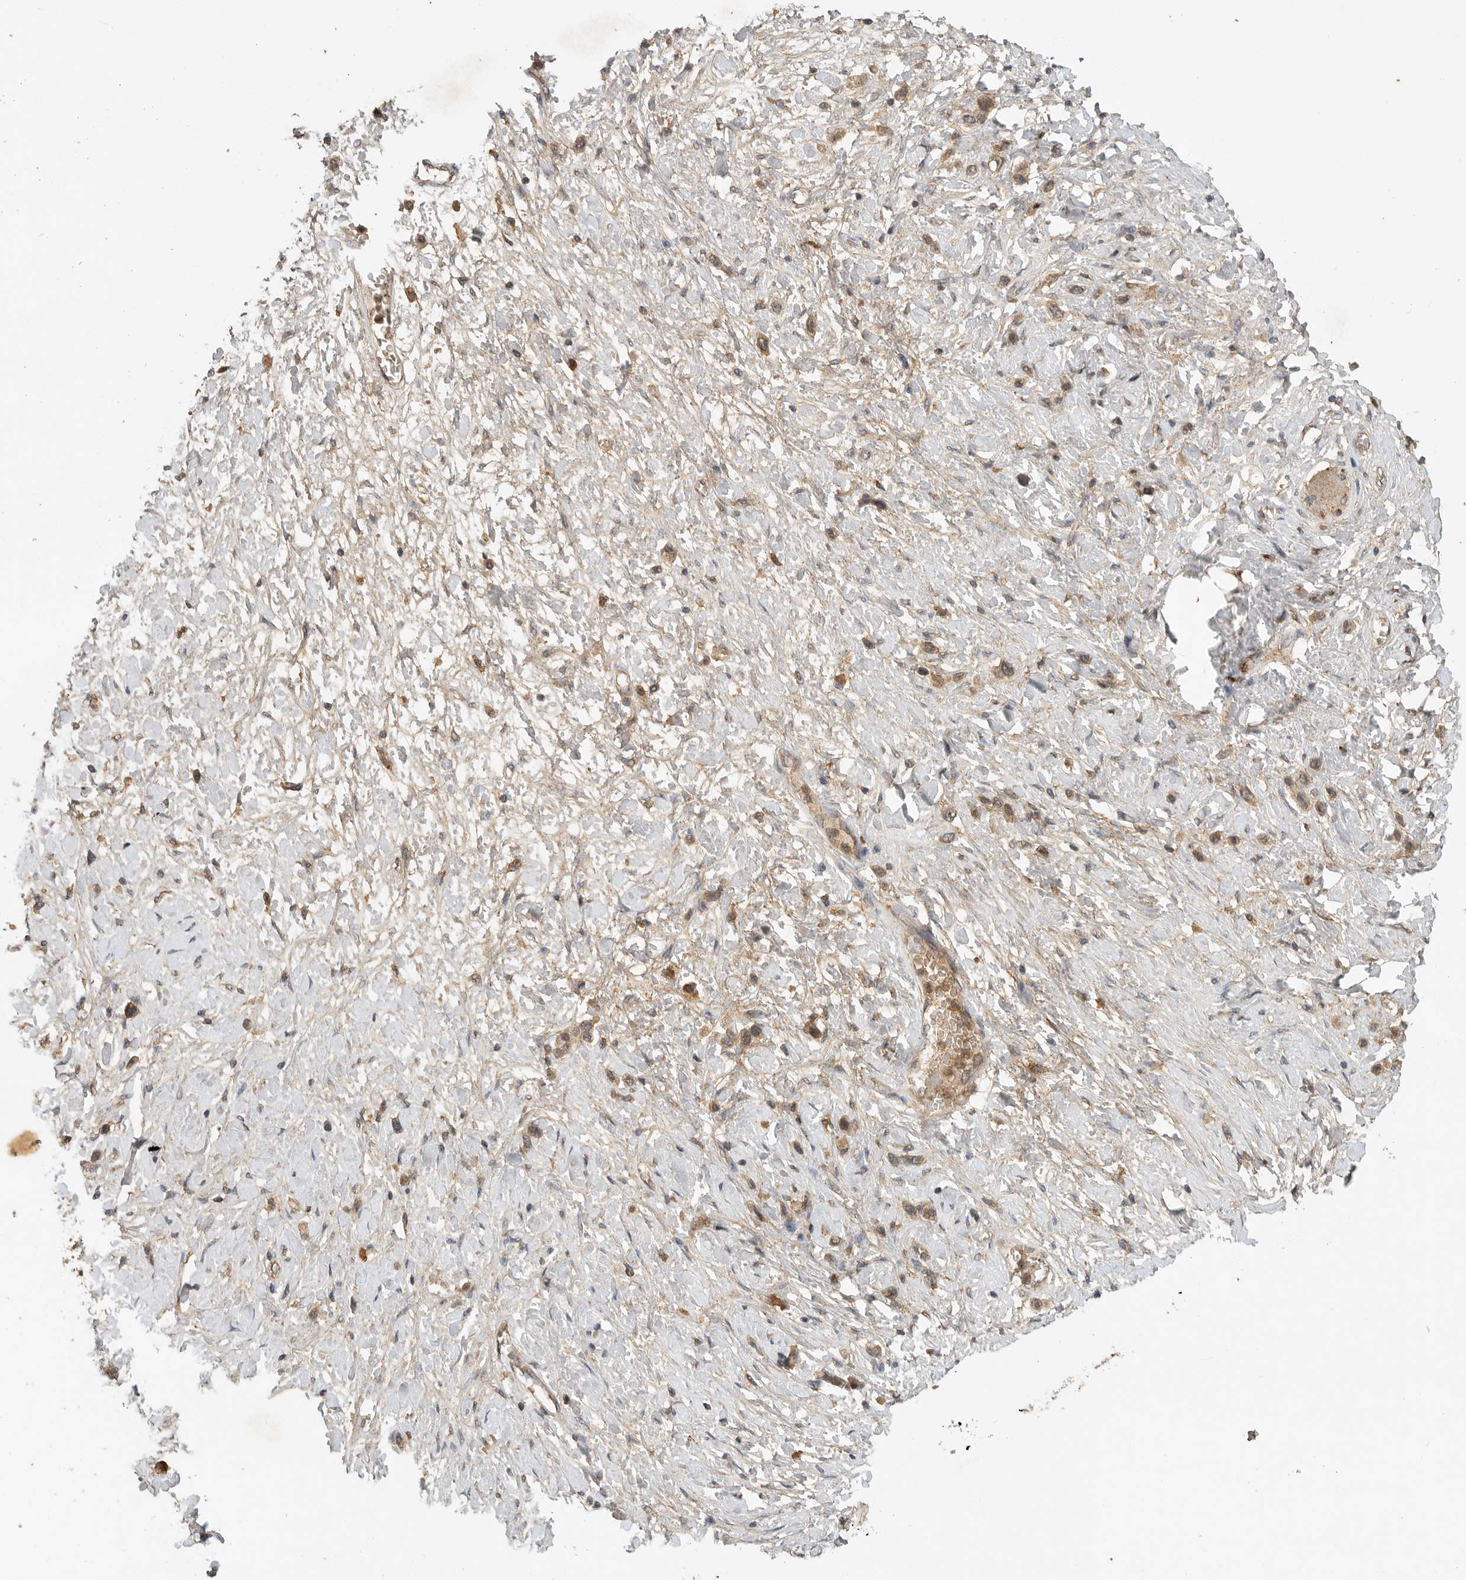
{"staining": {"intensity": "weak", "quantity": ">75%", "location": "cytoplasmic/membranous"}, "tissue": "stomach cancer", "cell_type": "Tumor cells", "image_type": "cancer", "snomed": [{"axis": "morphology", "description": "Adenocarcinoma, NOS"}, {"axis": "topography", "description": "Stomach"}], "caption": "IHC staining of adenocarcinoma (stomach), which reveals low levels of weak cytoplasmic/membranous staining in approximately >75% of tumor cells indicating weak cytoplasmic/membranous protein positivity. The staining was performed using DAB (3,3'-diaminobenzidine) (brown) for protein detection and nuclei were counterstained in hematoxylin (blue).", "gene": "ICOSLG", "patient": {"sex": "female", "age": 65}}